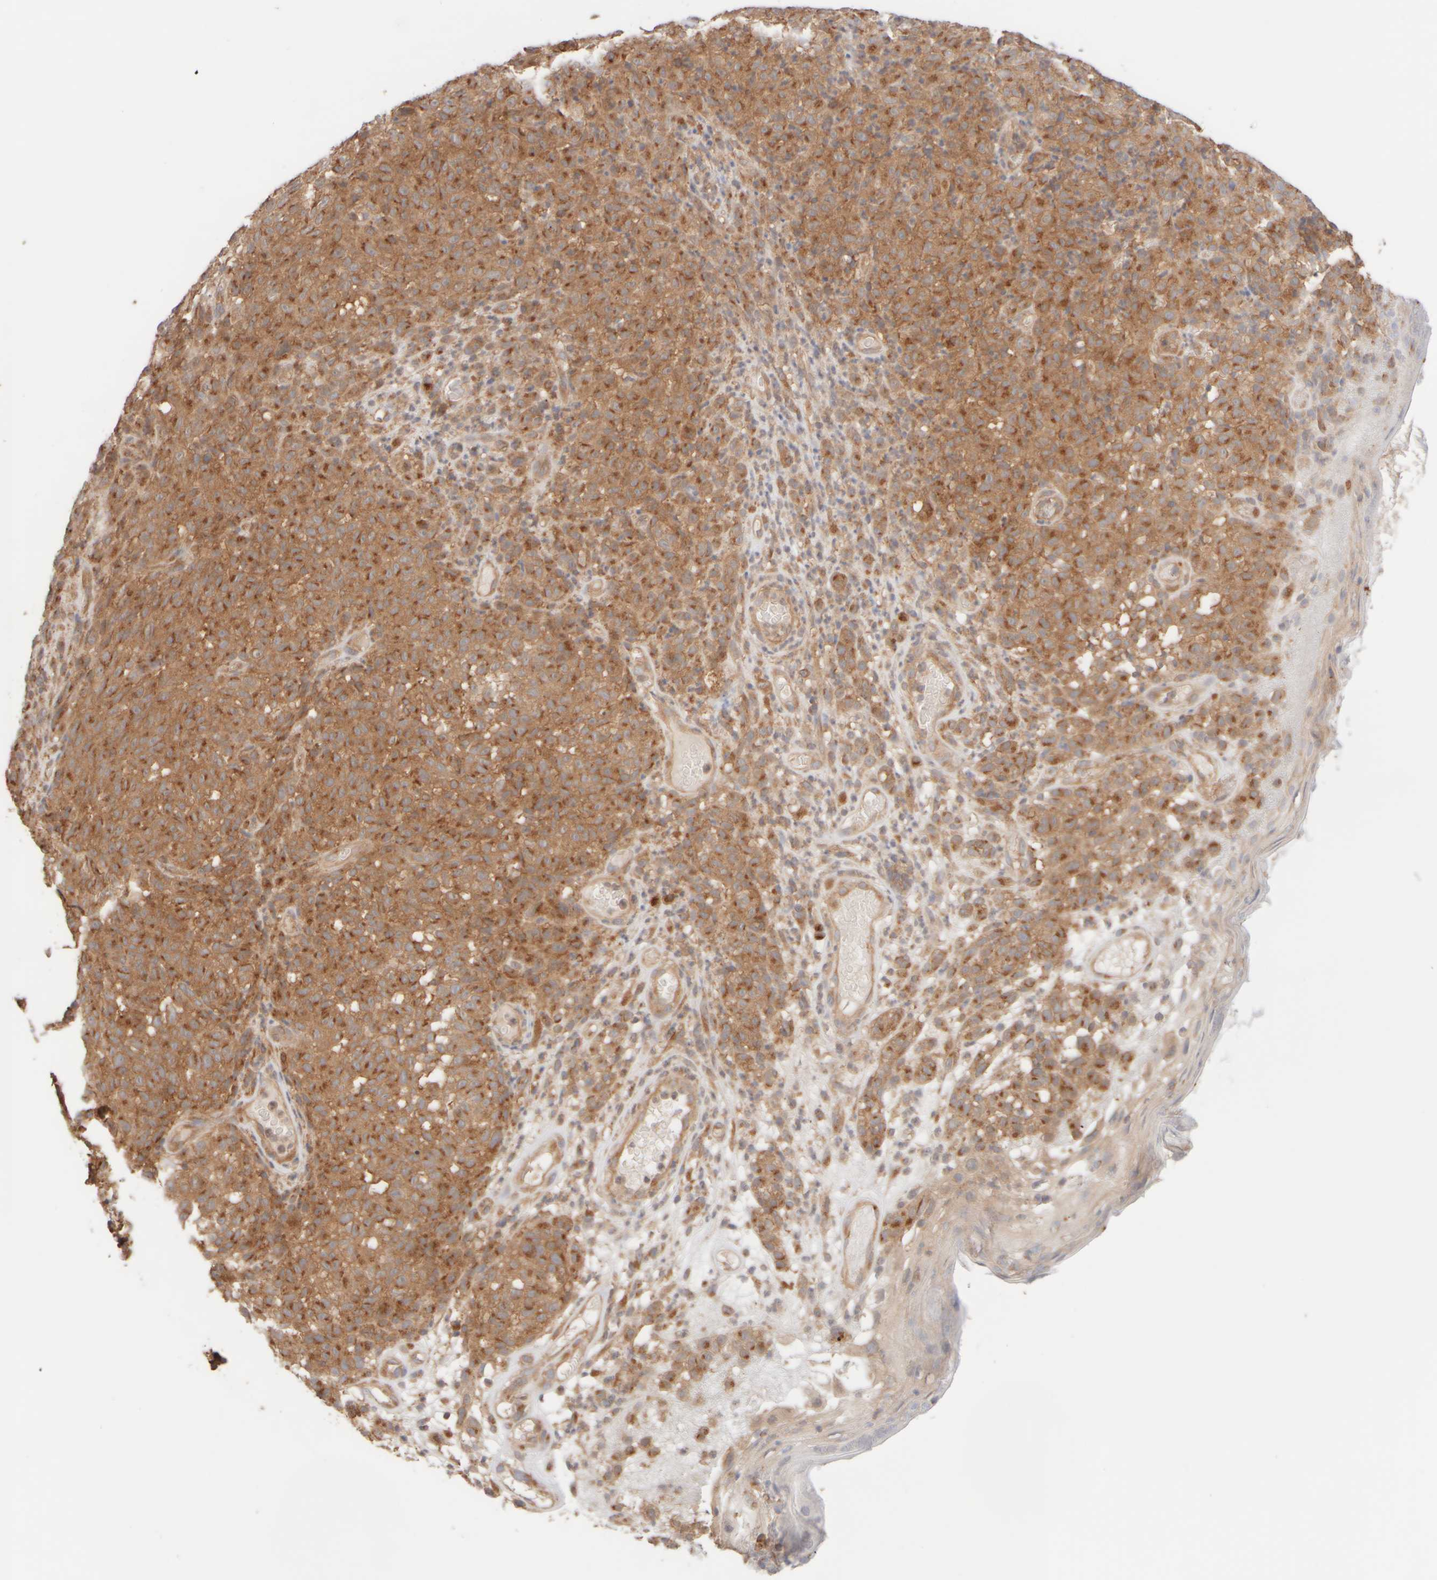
{"staining": {"intensity": "moderate", "quantity": ">75%", "location": "cytoplasmic/membranous"}, "tissue": "melanoma", "cell_type": "Tumor cells", "image_type": "cancer", "snomed": [{"axis": "morphology", "description": "Malignant melanoma, NOS"}, {"axis": "topography", "description": "Skin"}], "caption": "A brown stain labels moderate cytoplasmic/membranous expression of a protein in human malignant melanoma tumor cells. (IHC, brightfield microscopy, high magnification).", "gene": "RABEP1", "patient": {"sex": "female", "age": 82}}